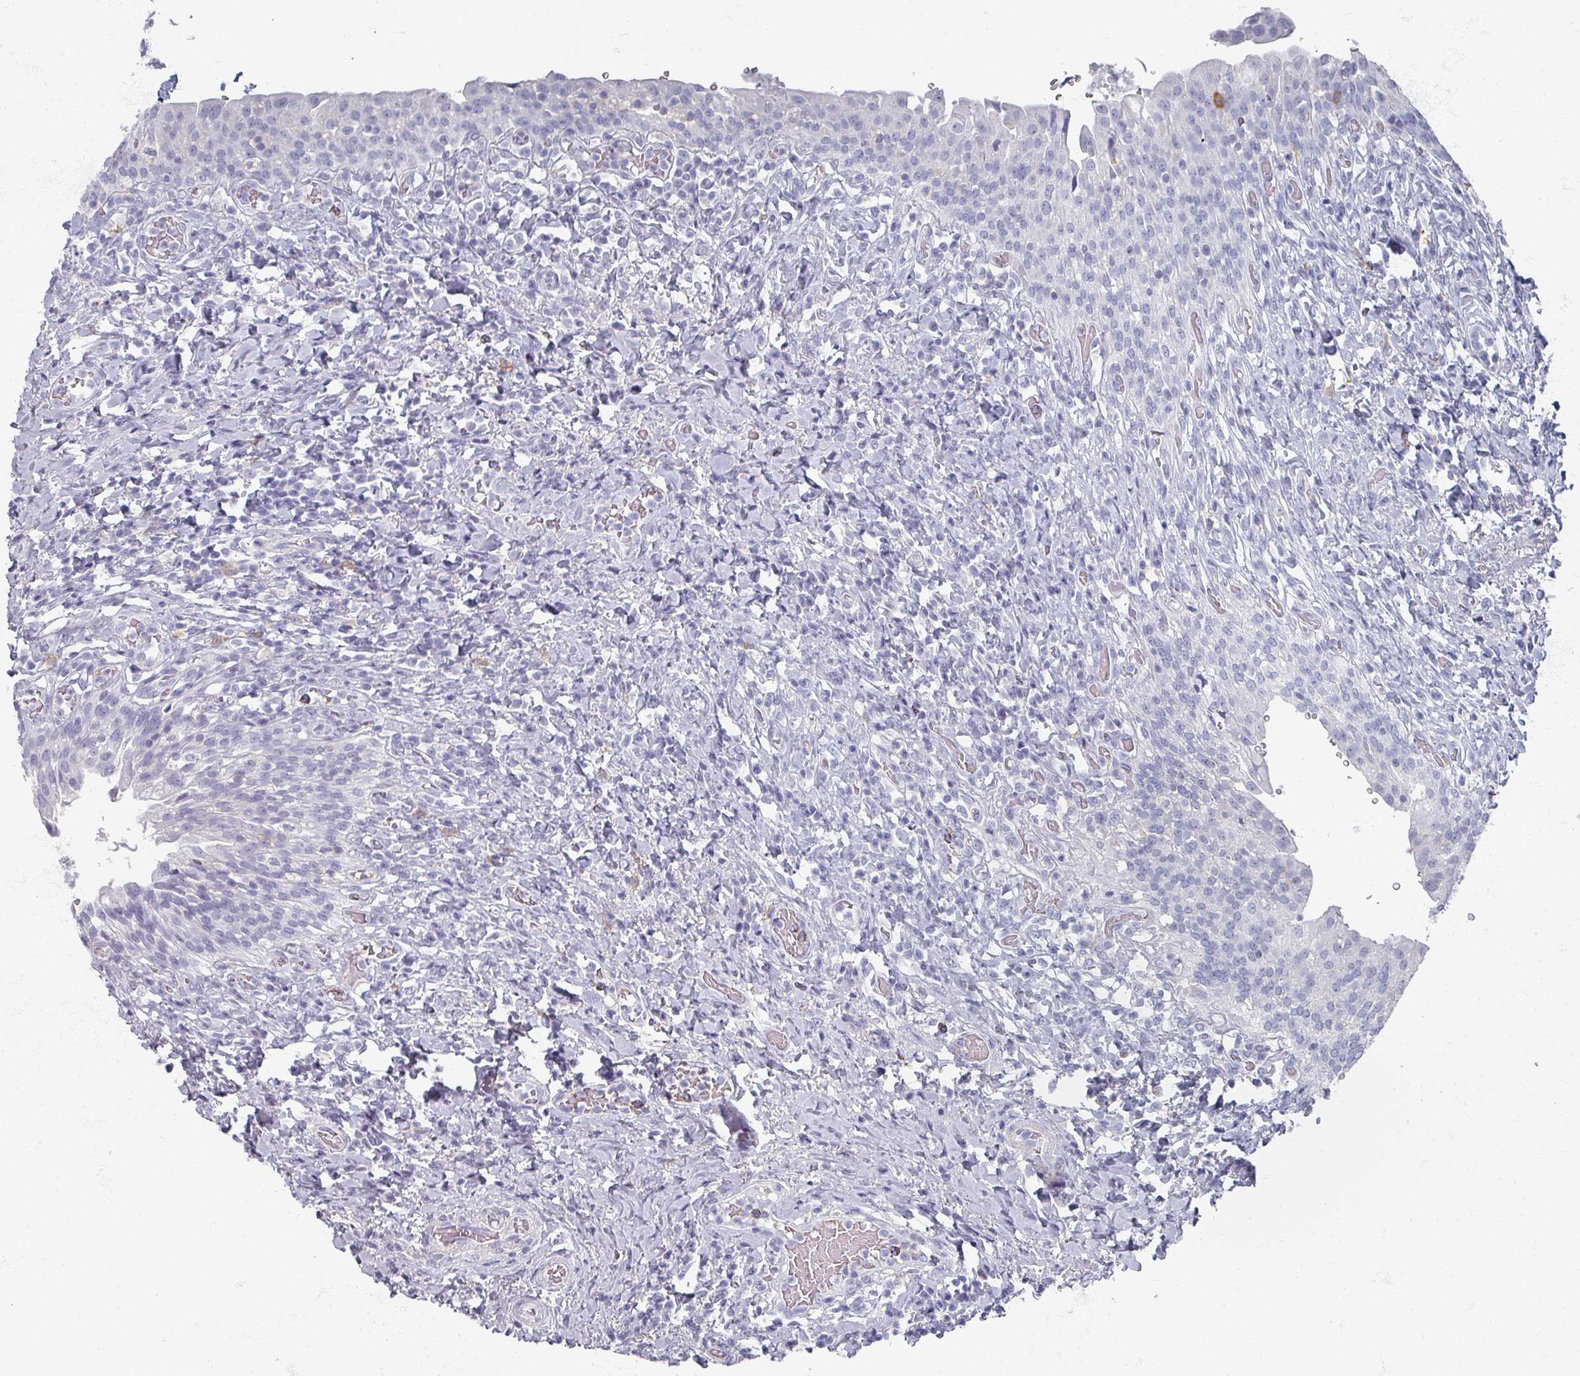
{"staining": {"intensity": "negative", "quantity": "none", "location": "none"}, "tissue": "urinary bladder", "cell_type": "Urothelial cells", "image_type": "normal", "snomed": [{"axis": "morphology", "description": "Normal tissue, NOS"}, {"axis": "morphology", "description": "Inflammation, NOS"}, {"axis": "topography", "description": "Urinary bladder"}], "caption": "DAB immunohistochemical staining of unremarkable urinary bladder demonstrates no significant positivity in urothelial cells. (Brightfield microscopy of DAB immunohistochemistry at high magnification).", "gene": "OMG", "patient": {"sex": "male", "age": 64}}